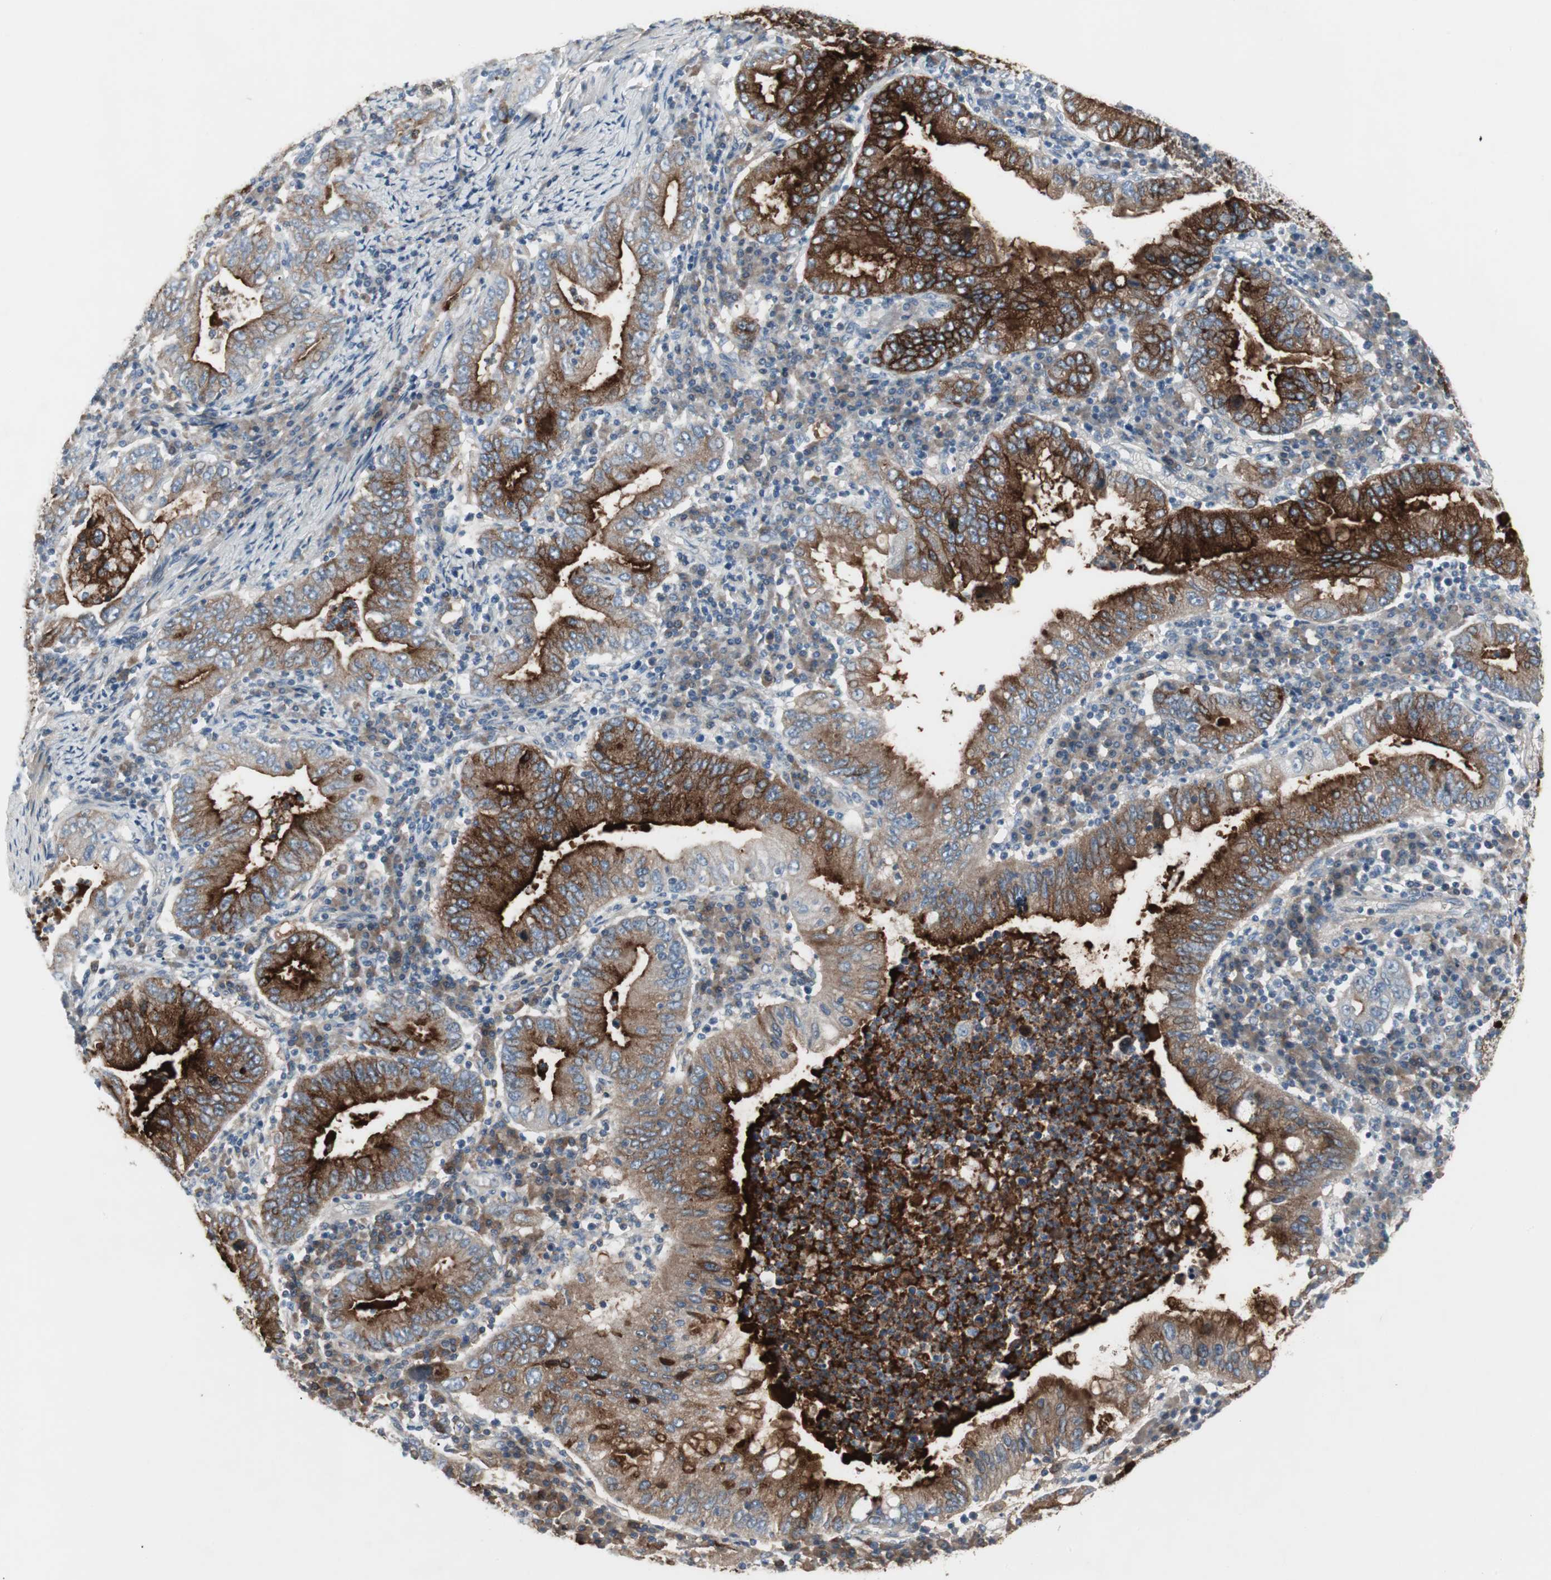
{"staining": {"intensity": "strong", "quantity": "25%-75%", "location": "cytoplasmic/membranous"}, "tissue": "stomach cancer", "cell_type": "Tumor cells", "image_type": "cancer", "snomed": [{"axis": "morphology", "description": "Normal tissue, NOS"}, {"axis": "morphology", "description": "Adenocarcinoma, NOS"}, {"axis": "topography", "description": "Esophagus"}, {"axis": "topography", "description": "Stomach, upper"}, {"axis": "topography", "description": "Peripheral nerve tissue"}], "caption": "DAB (3,3'-diaminobenzidine) immunohistochemical staining of adenocarcinoma (stomach) shows strong cytoplasmic/membranous protein expression in approximately 25%-75% of tumor cells.", "gene": "PIGR", "patient": {"sex": "male", "age": 62}}